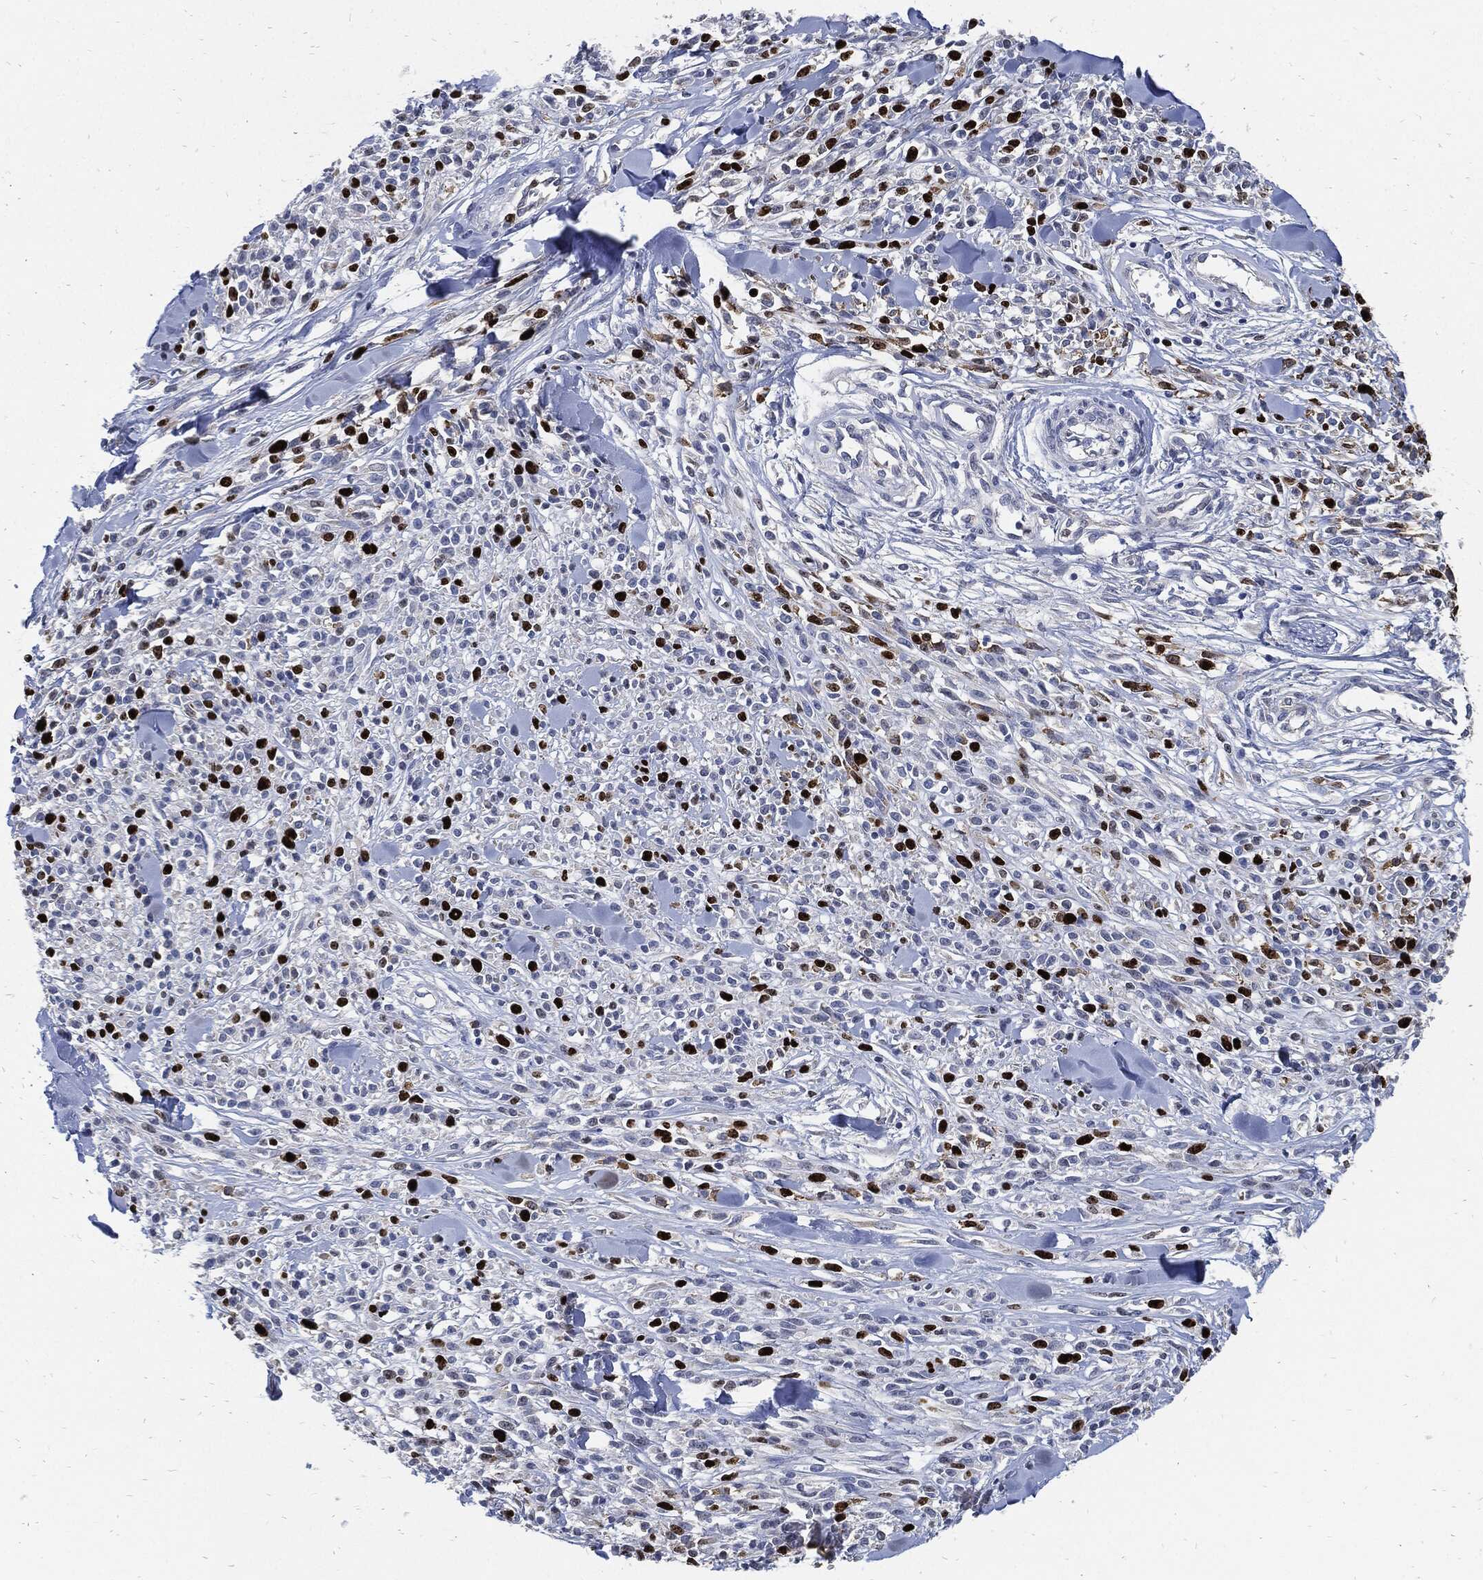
{"staining": {"intensity": "strong", "quantity": "<25%", "location": "nuclear"}, "tissue": "melanoma", "cell_type": "Tumor cells", "image_type": "cancer", "snomed": [{"axis": "morphology", "description": "Malignant melanoma, NOS"}, {"axis": "topography", "description": "Skin"}, {"axis": "topography", "description": "Skin of trunk"}], "caption": "Malignant melanoma tissue reveals strong nuclear staining in about <25% of tumor cells", "gene": "MKI67", "patient": {"sex": "male", "age": 74}}